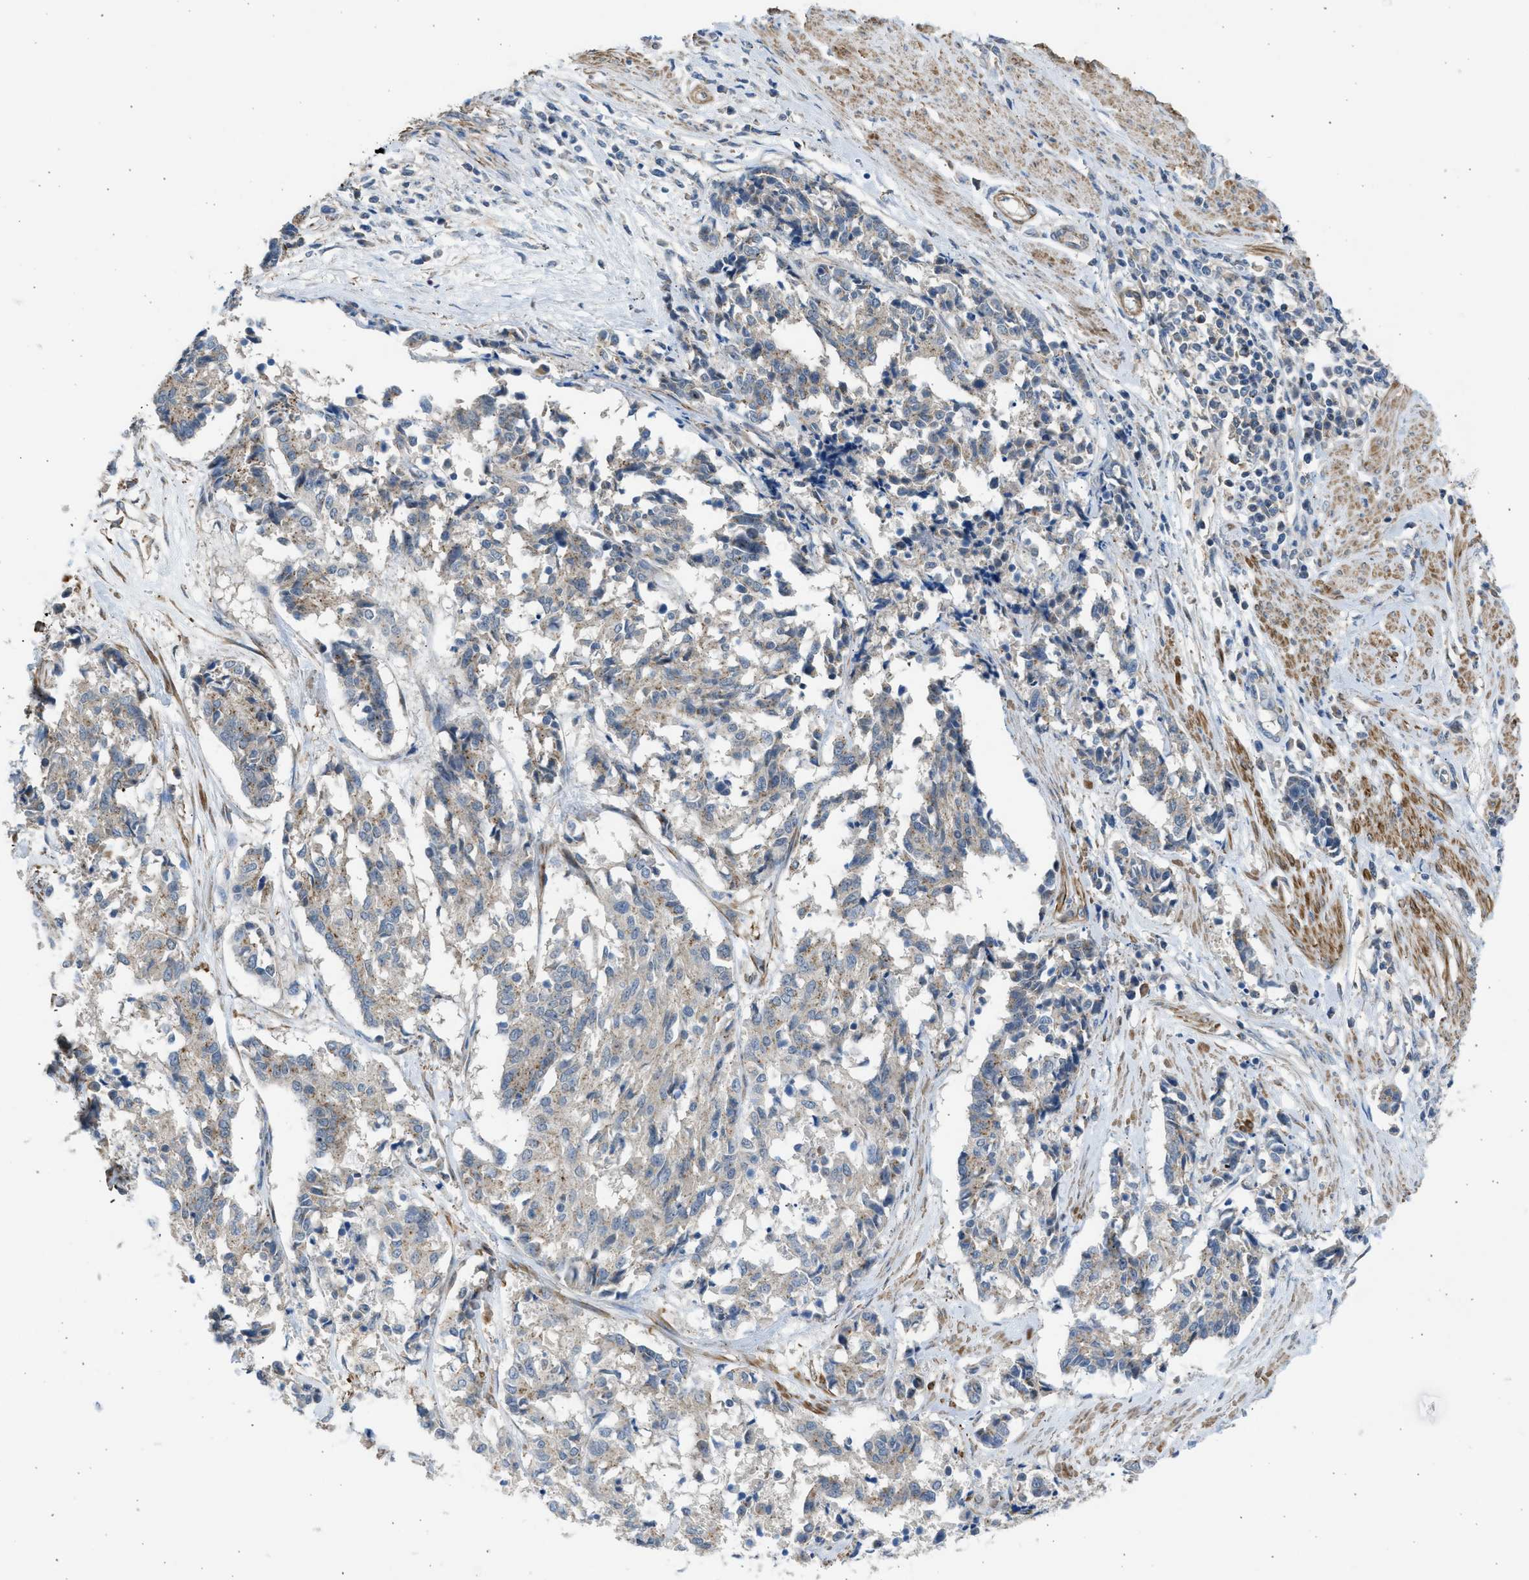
{"staining": {"intensity": "weak", "quantity": "<25%", "location": "cytoplasmic/membranous"}, "tissue": "cervical cancer", "cell_type": "Tumor cells", "image_type": "cancer", "snomed": [{"axis": "morphology", "description": "Squamous cell carcinoma, NOS"}, {"axis": "topography", "description": "Cervix"}], "caption": "IHC micrograph of cervical cancer (squamous cell carcinoma) stained for a protein (brown), which displays no staining in tumor cells.", "gene": "PCNX3", "patient": {"sex": "female", "age": 35}}